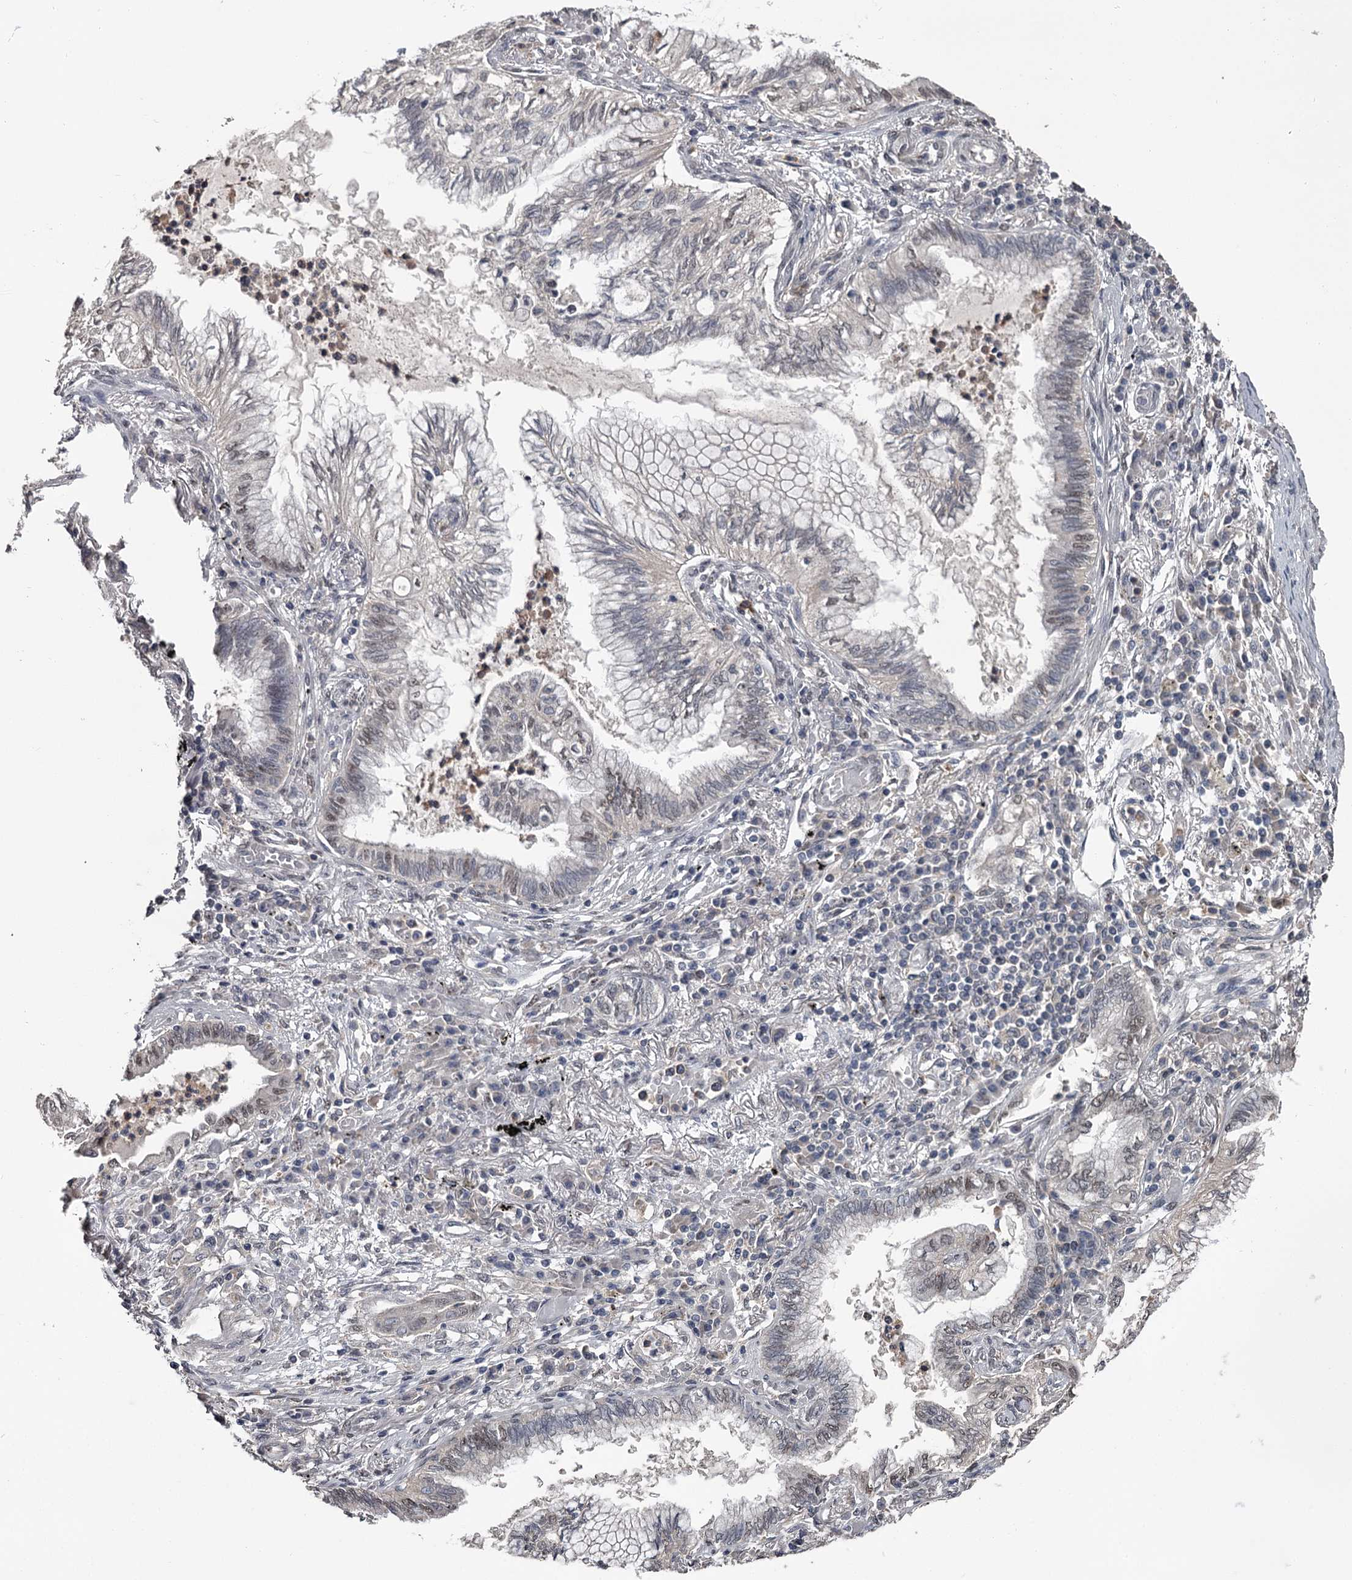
{"staining": {"intensity": "negative", "quantity": "none", "location": "none"}, "tissue": "lung cancer", "cell_type": "Tumor cells", "image_type": "cancer", "snomed": [{"axis": "morphology", "description": "Adenocarcinoma, NOS"}, {"axis": "topography", "description": "Lung"}], "caption": "High magnification brightfield microscopy of adenocarcinoma (lung) stained with DAB (brown) and counterstained with hematoxylin (blue): tumor cells show no significant staining.", "gene": "PRPF40B", "patient": {"sex": "female", "age": 70}}